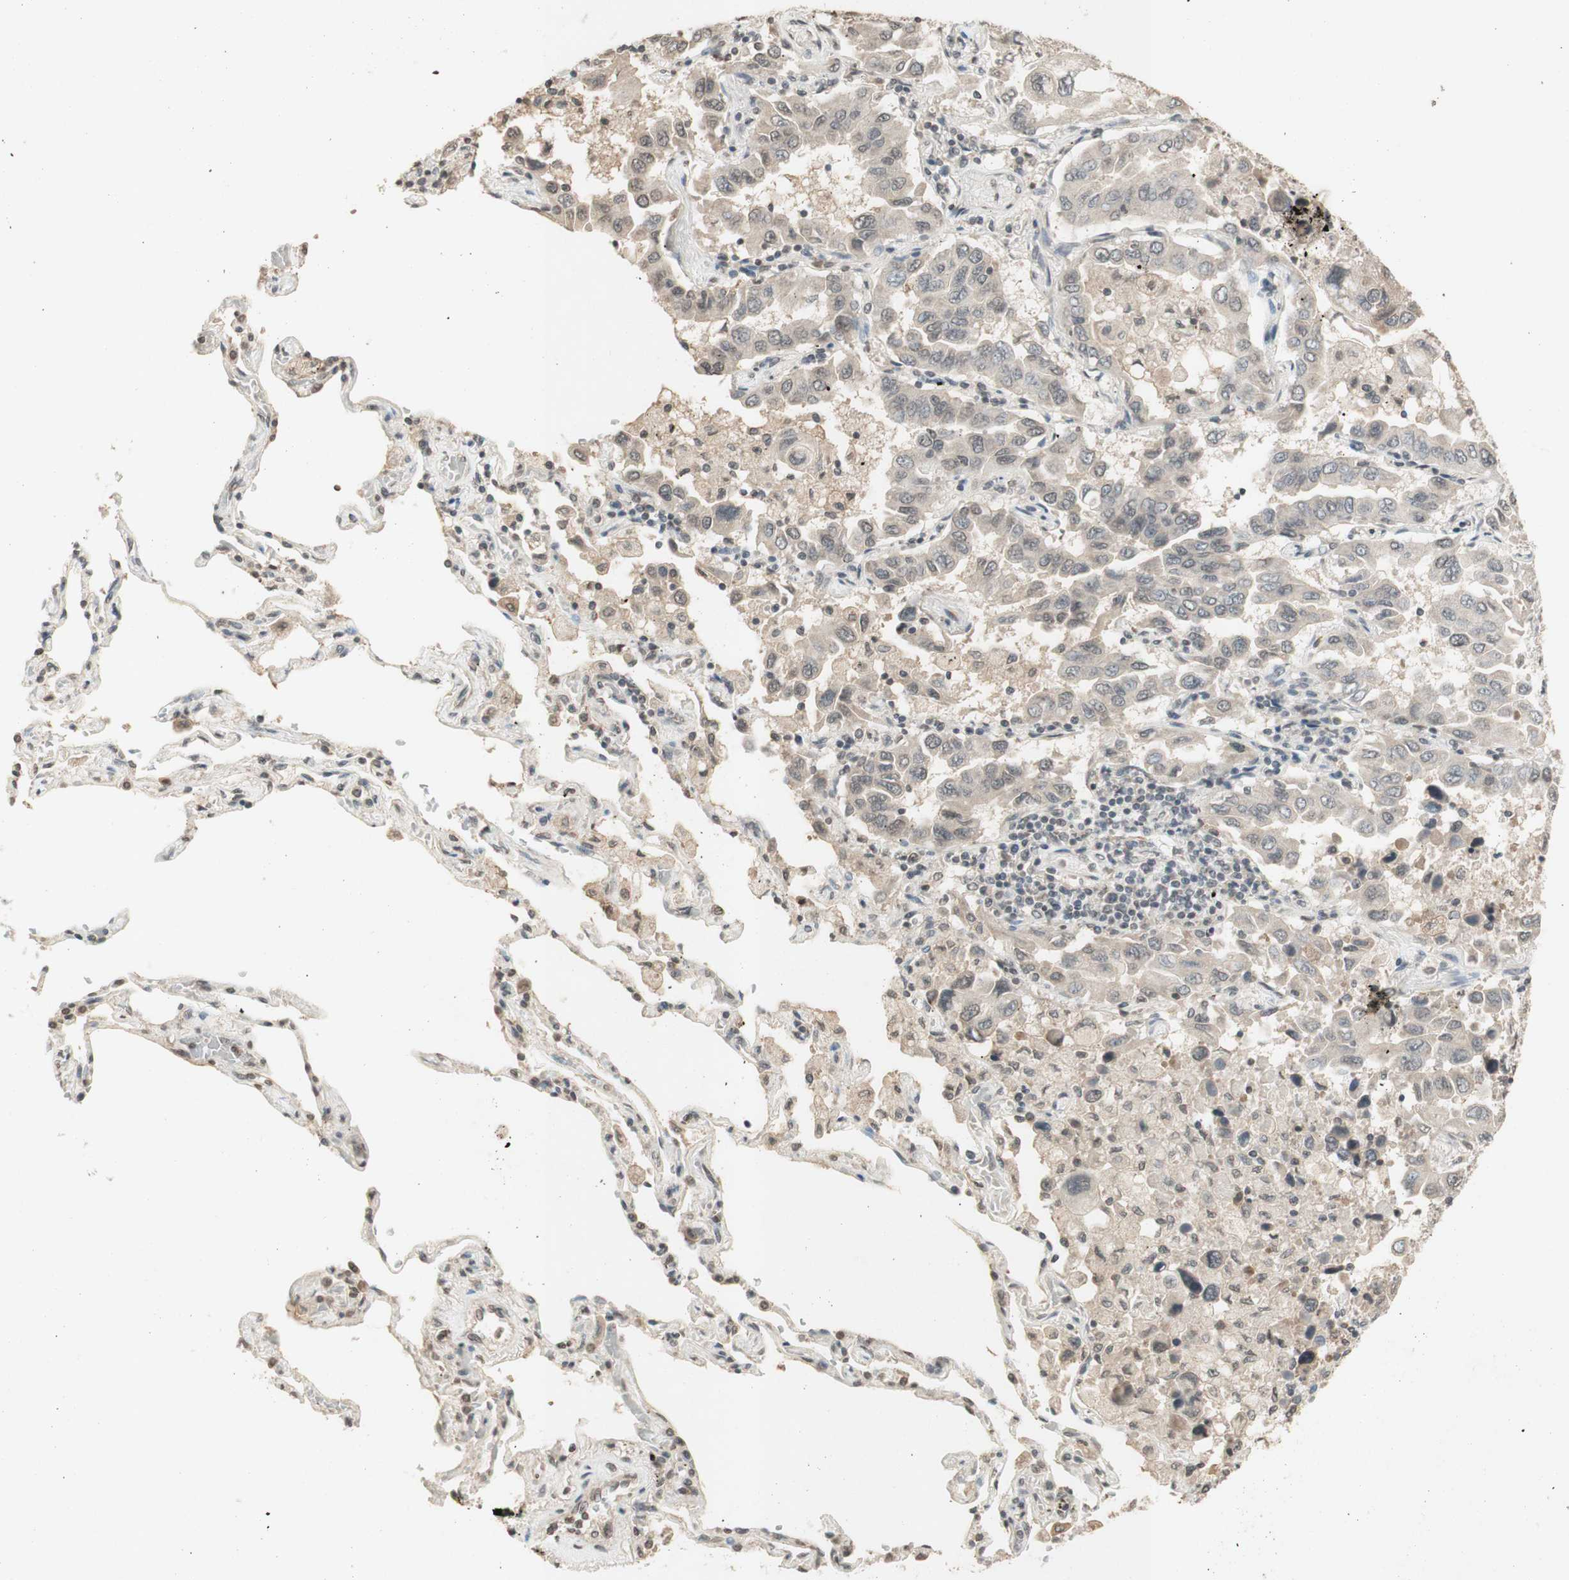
{"staining": {"intensity": "weak", "quantity": "25%-75%", "location": "cytoplasmic/membranous"}, "tissue": "lung cancer", "cell_type": "Tumor cells", "image_type": "cancer", "snomed": [{"axis": "morphology", "description": "Adenocarcinoma, NOS"}, {"axis": "topography", "description": "Lung"}], "caption": "Protein expression analysis of human lung cancer reveals weak cytoplasmic/membranous positivity in approximately 25%-75% of tumor cells.", "gene": "GLI1", "patient": {"sex": "male", "age": 64}}